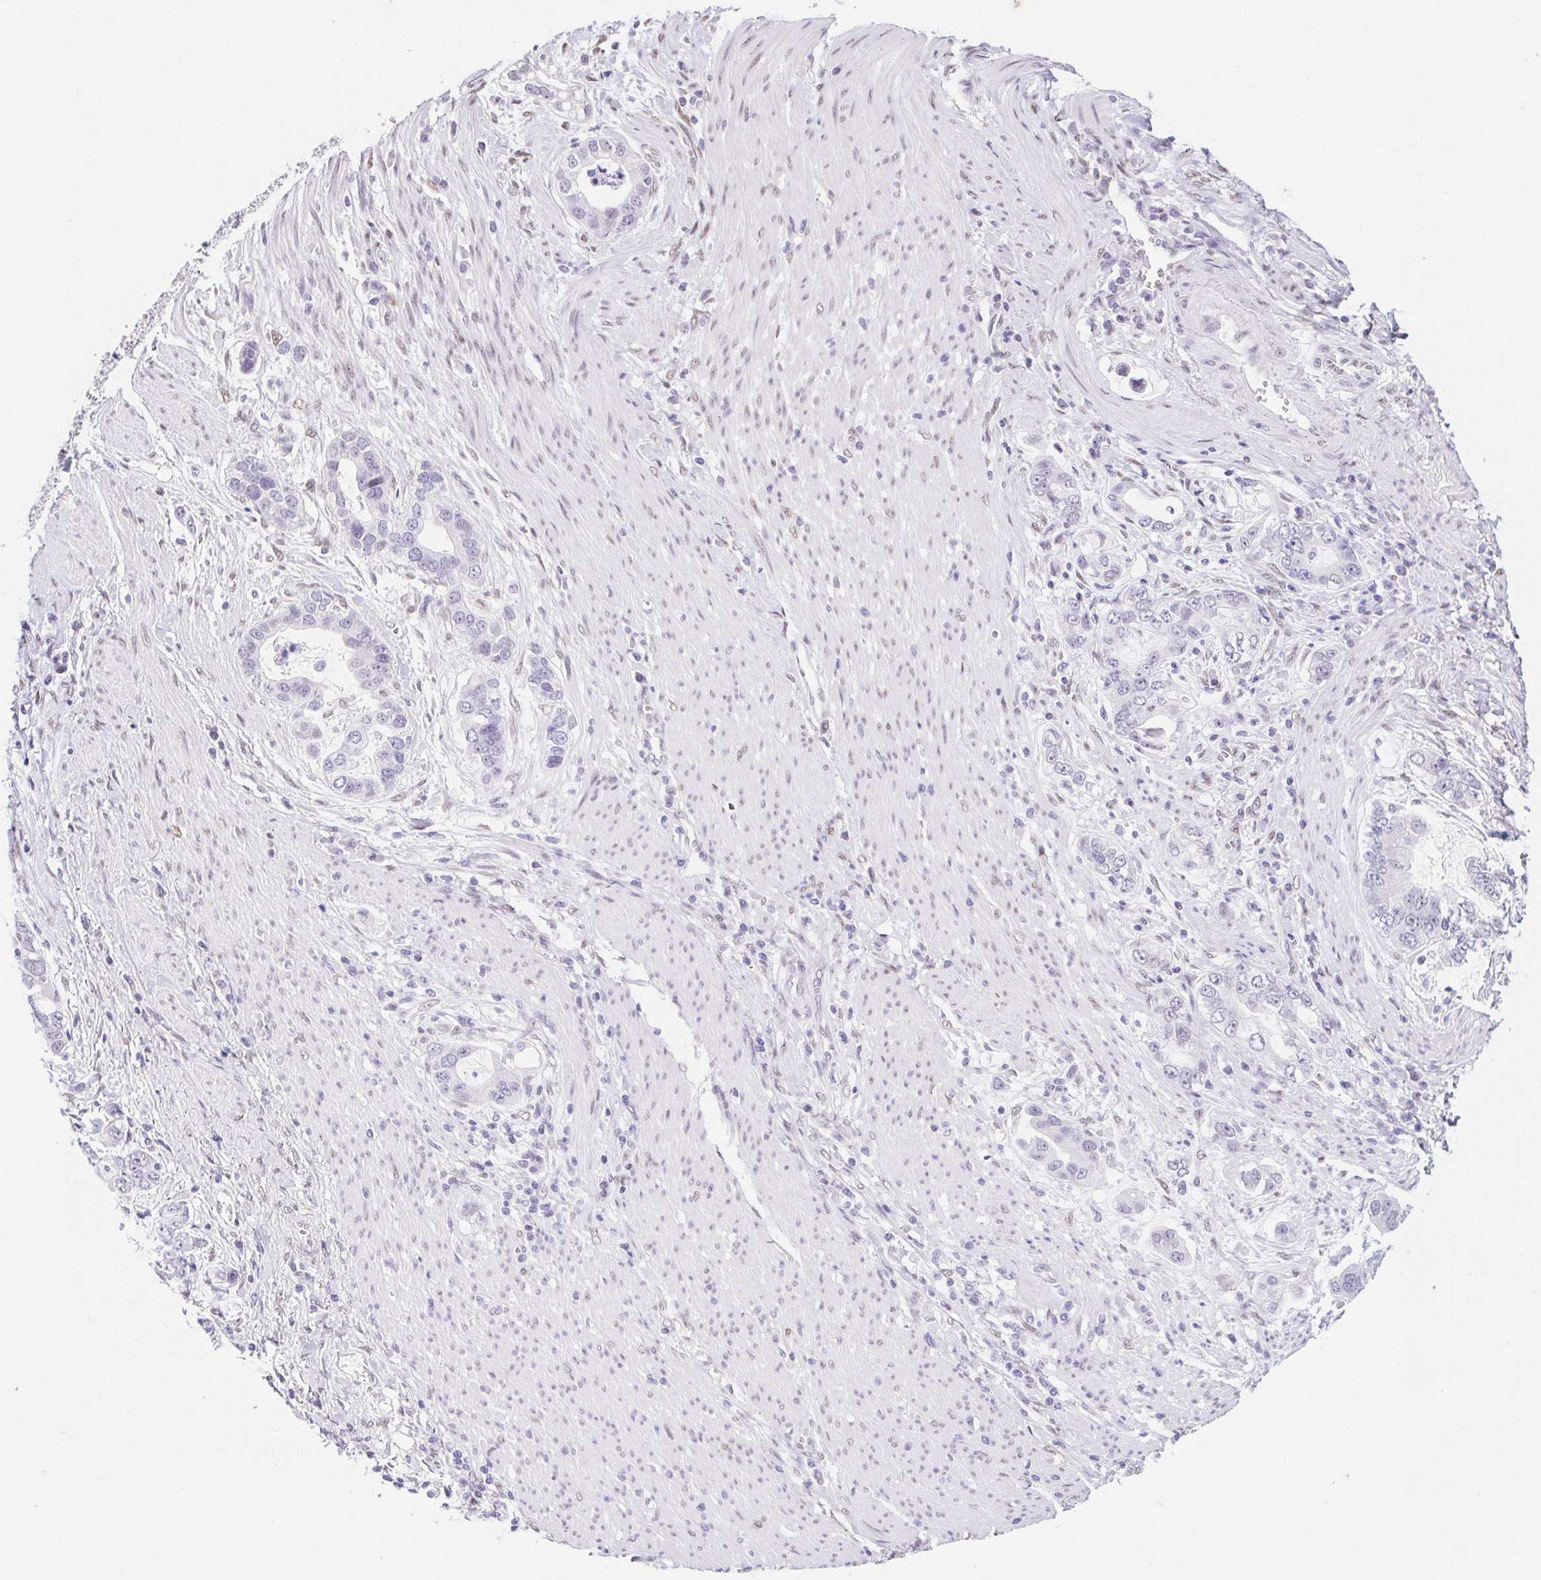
{"staining": {"intensity": "negative", "quantity": "none", "location": "none"}, "tissue": "stomach cancer", "cell_type": "Tumor cells", "image_type": "cancer", "snomed": [{"axis": "morphology", "description": "Adenocarcinoma, NOS"}, {"axis": "topography", "description": "Stomach, lower"}], "caption": "Tumor cells show no significant protein expression in stomach adenocarcinoma. (Stains: DAB immunohistochemistry (IHC) with hematoxylin counter stain, Microscopy: brightfield microscopy at high magnification).", "gene": "CAND1", "patient": {"sex": "female", "age": 93}}